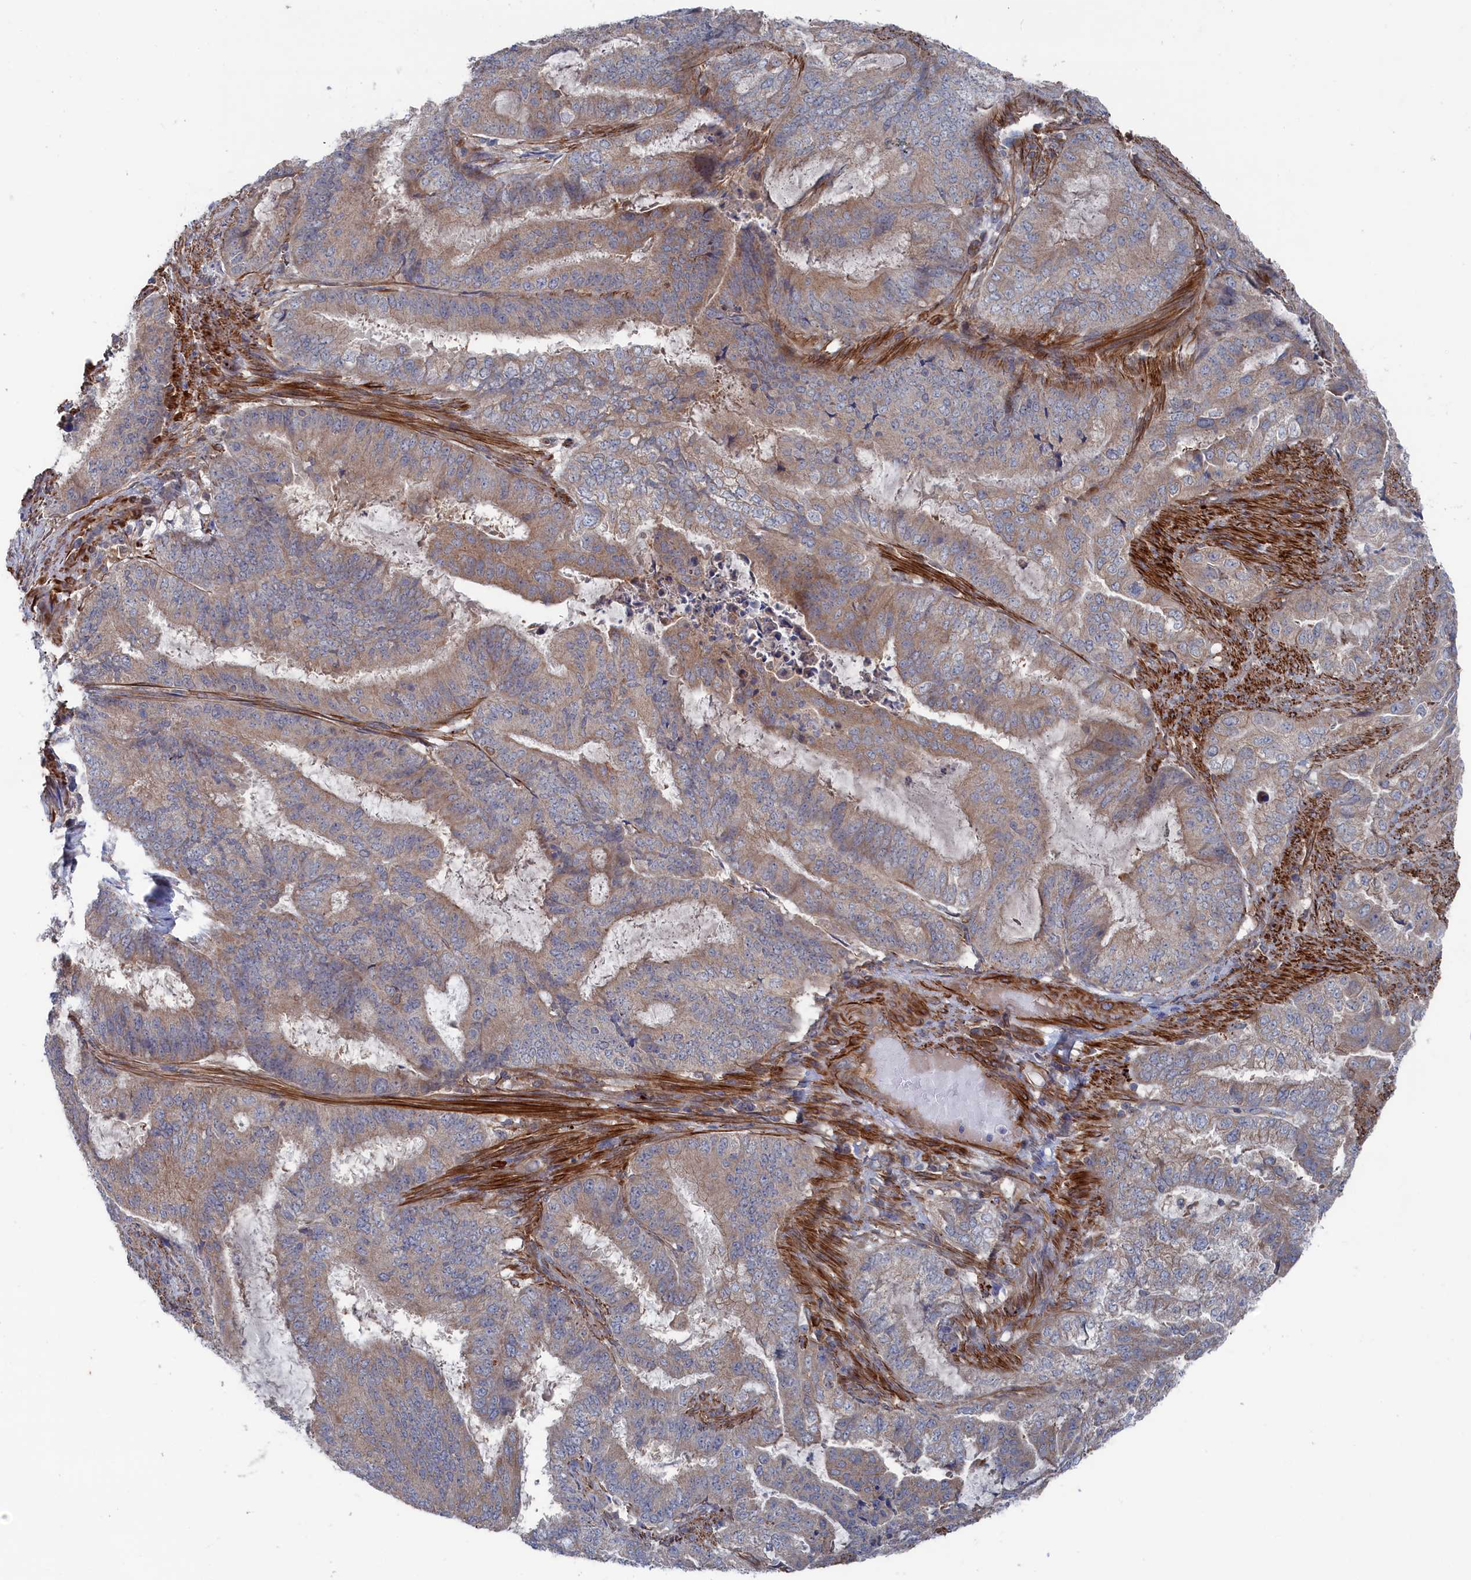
{"staining": {"intensity": "weak", "quantity": ">75%", "location": "cytoplasmic/membranous"}, "tissue": "endometrial cancer", "cell_type": "Tumor cells", "image_type": "cancer", "snomed": [{"axis": "morphology", "description": "Adenocarcinoma, NOS"}, {"axis": "topography", "description": "Endometrium"}], "caption": "The micrograph exhibits immunohistochemical staining of endometrial adenocarcinoma. There is weak cytoplasmic/membranous positivity is identified in about >75% of tumor cells. The staining was performed using DAB to visualize the protein expression in brown, while the nuclei were stained in blue with hematoxylin (Magnification: 20x).", "gene": "FILIP1L", "patient": {"sex": "female", "age": 51}}